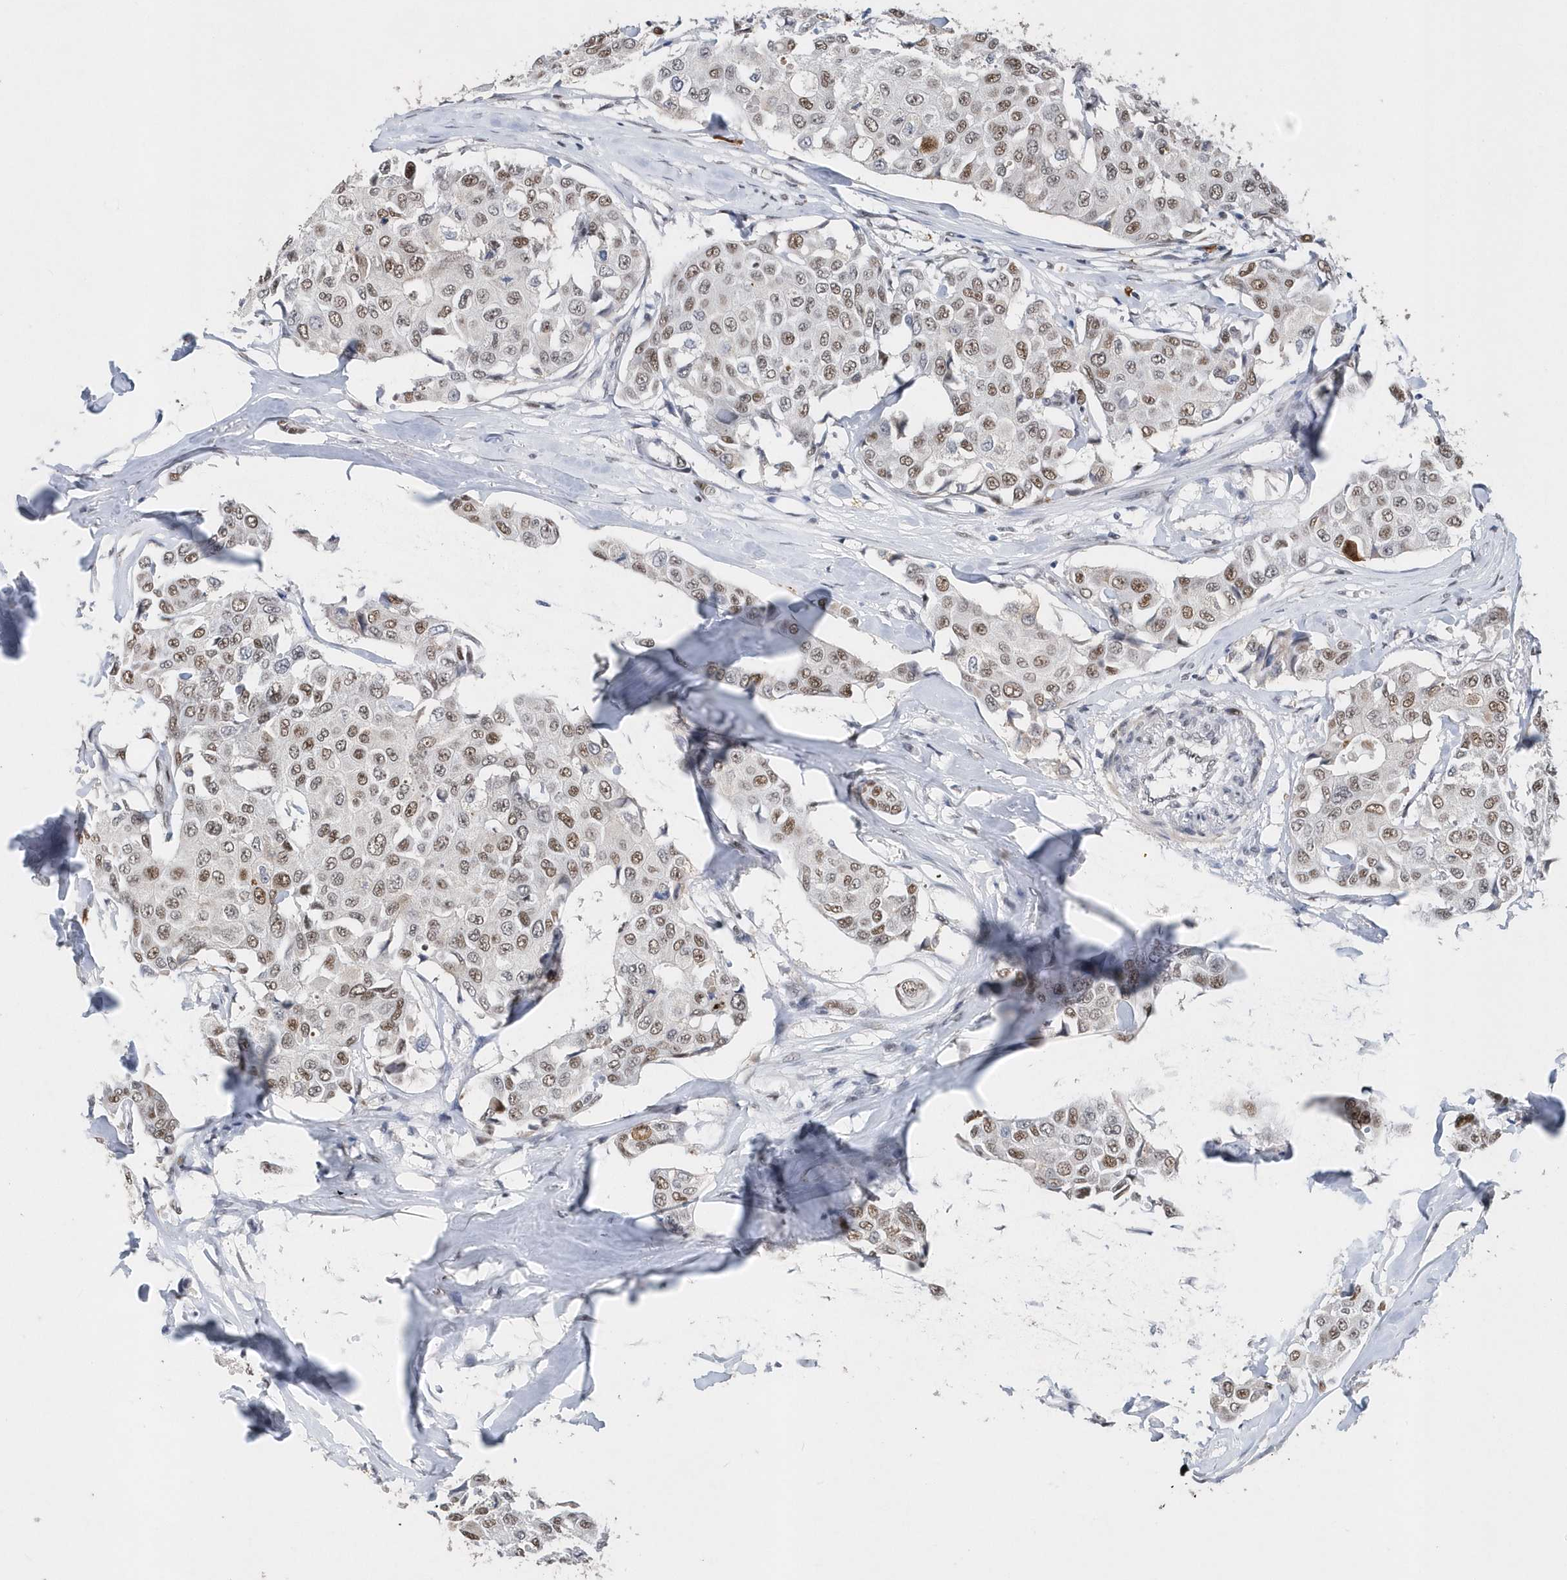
{"staining": {"intensity": "moderate", "quantity": ">75%", "location": "nuclear"}, "tissue": "breast cancer", "cell_type": "Tumor cells", "image_type": "cancer", "snomed": [{"axis": "morphology", "description": "Duct carcinoma"}, {"axis": "topography", "description": "Breast"}], "caption": "The histopathology image displays immunohistochemical staining of invasive ductal carcinoma (breast). There is moderate nuclear positivity is appreciated in approximately >75% of tumor cells.", "gene": "RPP30", "patient": {"sex": "female", "age": 80}}